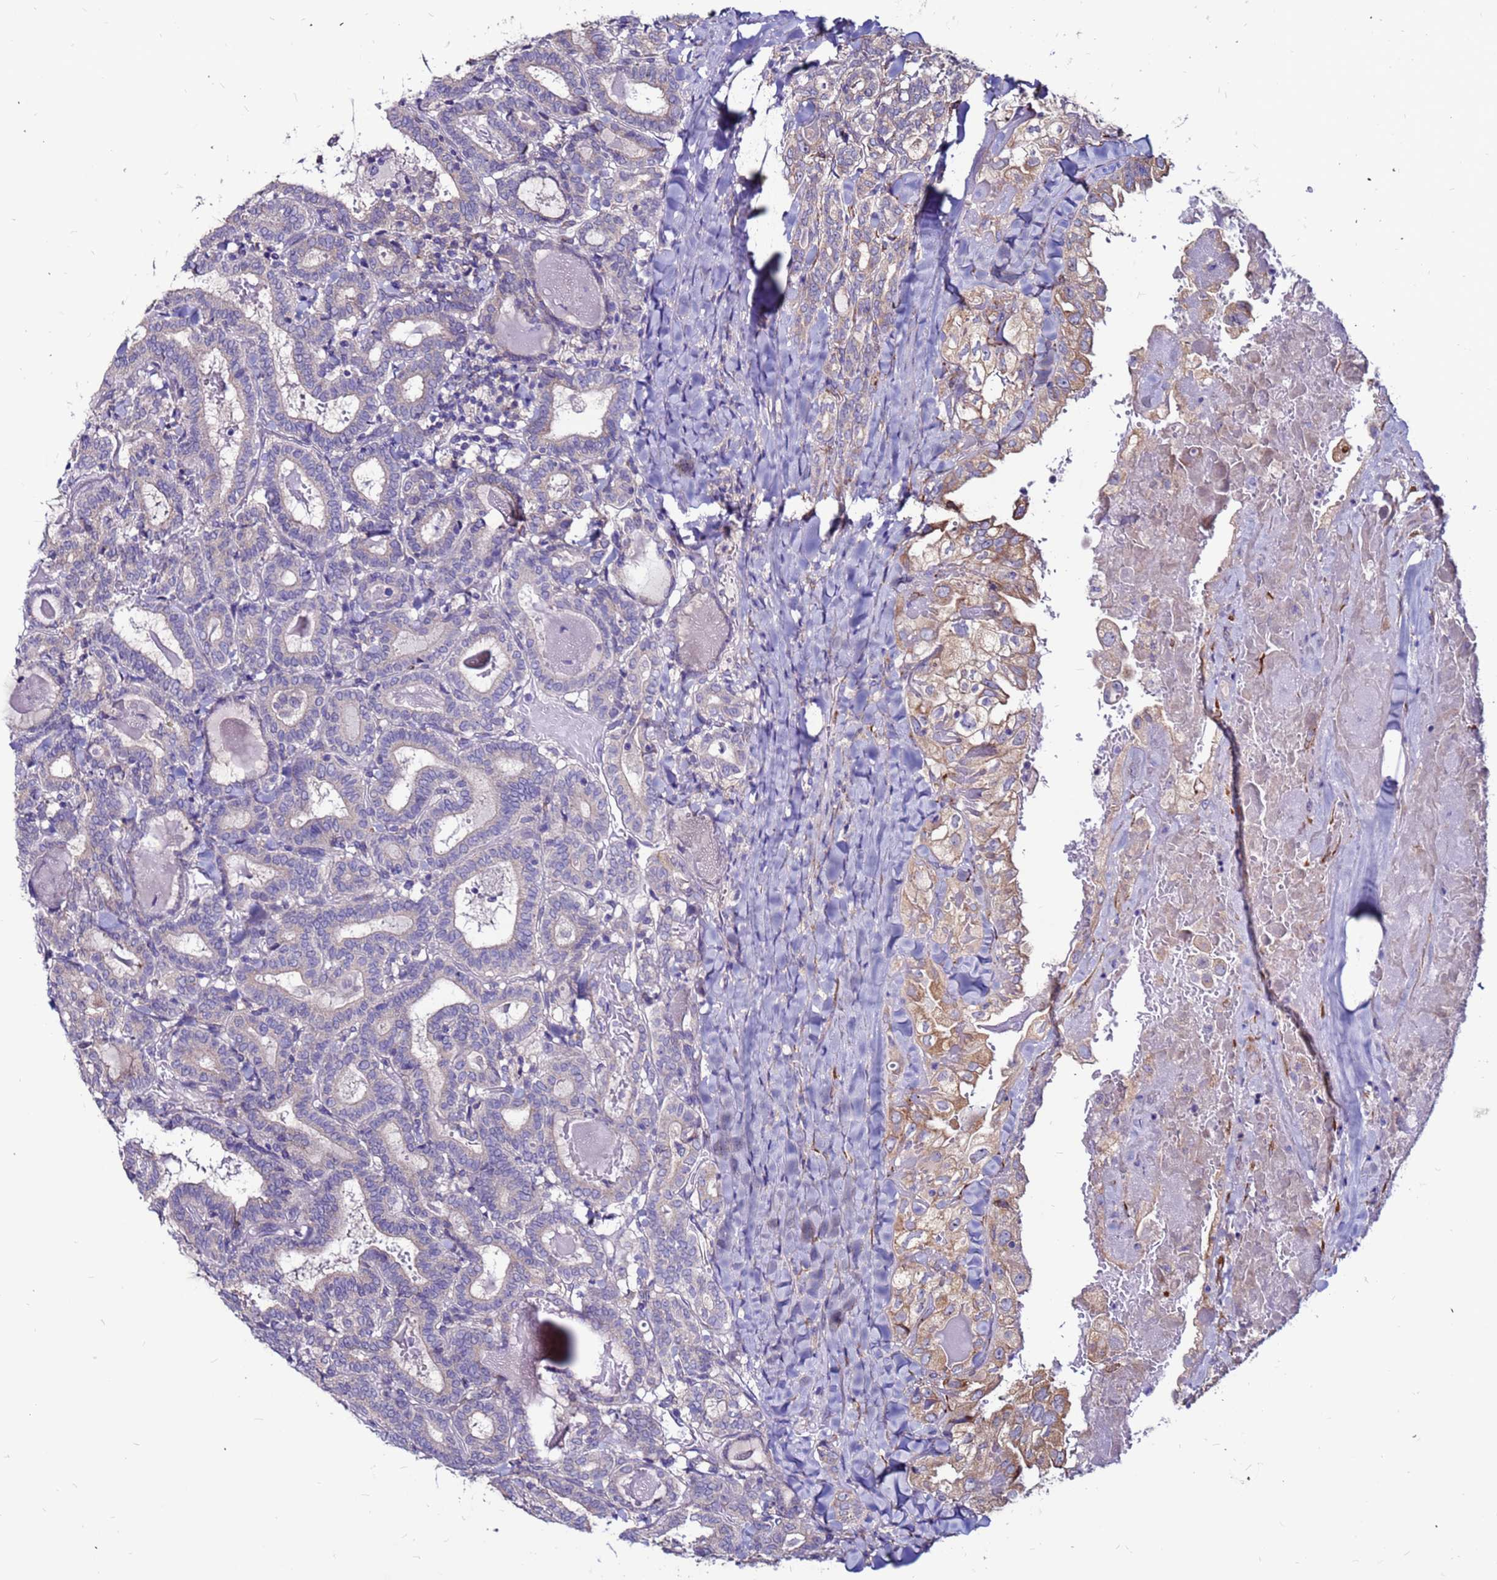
{"staining": {"intensity": "moderate", "quantity": "25%-75%", "location": "cytoplasmic/membranous"}, "tissue": "thyroid cancer", "cell_type": "Tumor cells", "image_type": "cancer", "snomed": [{"axis": "morphology", "description": "Papillary adenocarcinoma, NOS"}, {"axis": "topography", "description": "Thyroid gland"}], "caption": "Immunohistochemical staining of human thyroid cancer (papillary adenocarcinoma) reveals medium levels of moderate cytoplasmic/membranous protein positivity in about 25%-75% of tumor cells.", "gene": "SLC44A3", "patient": {"sex": "female", "age": 72}}